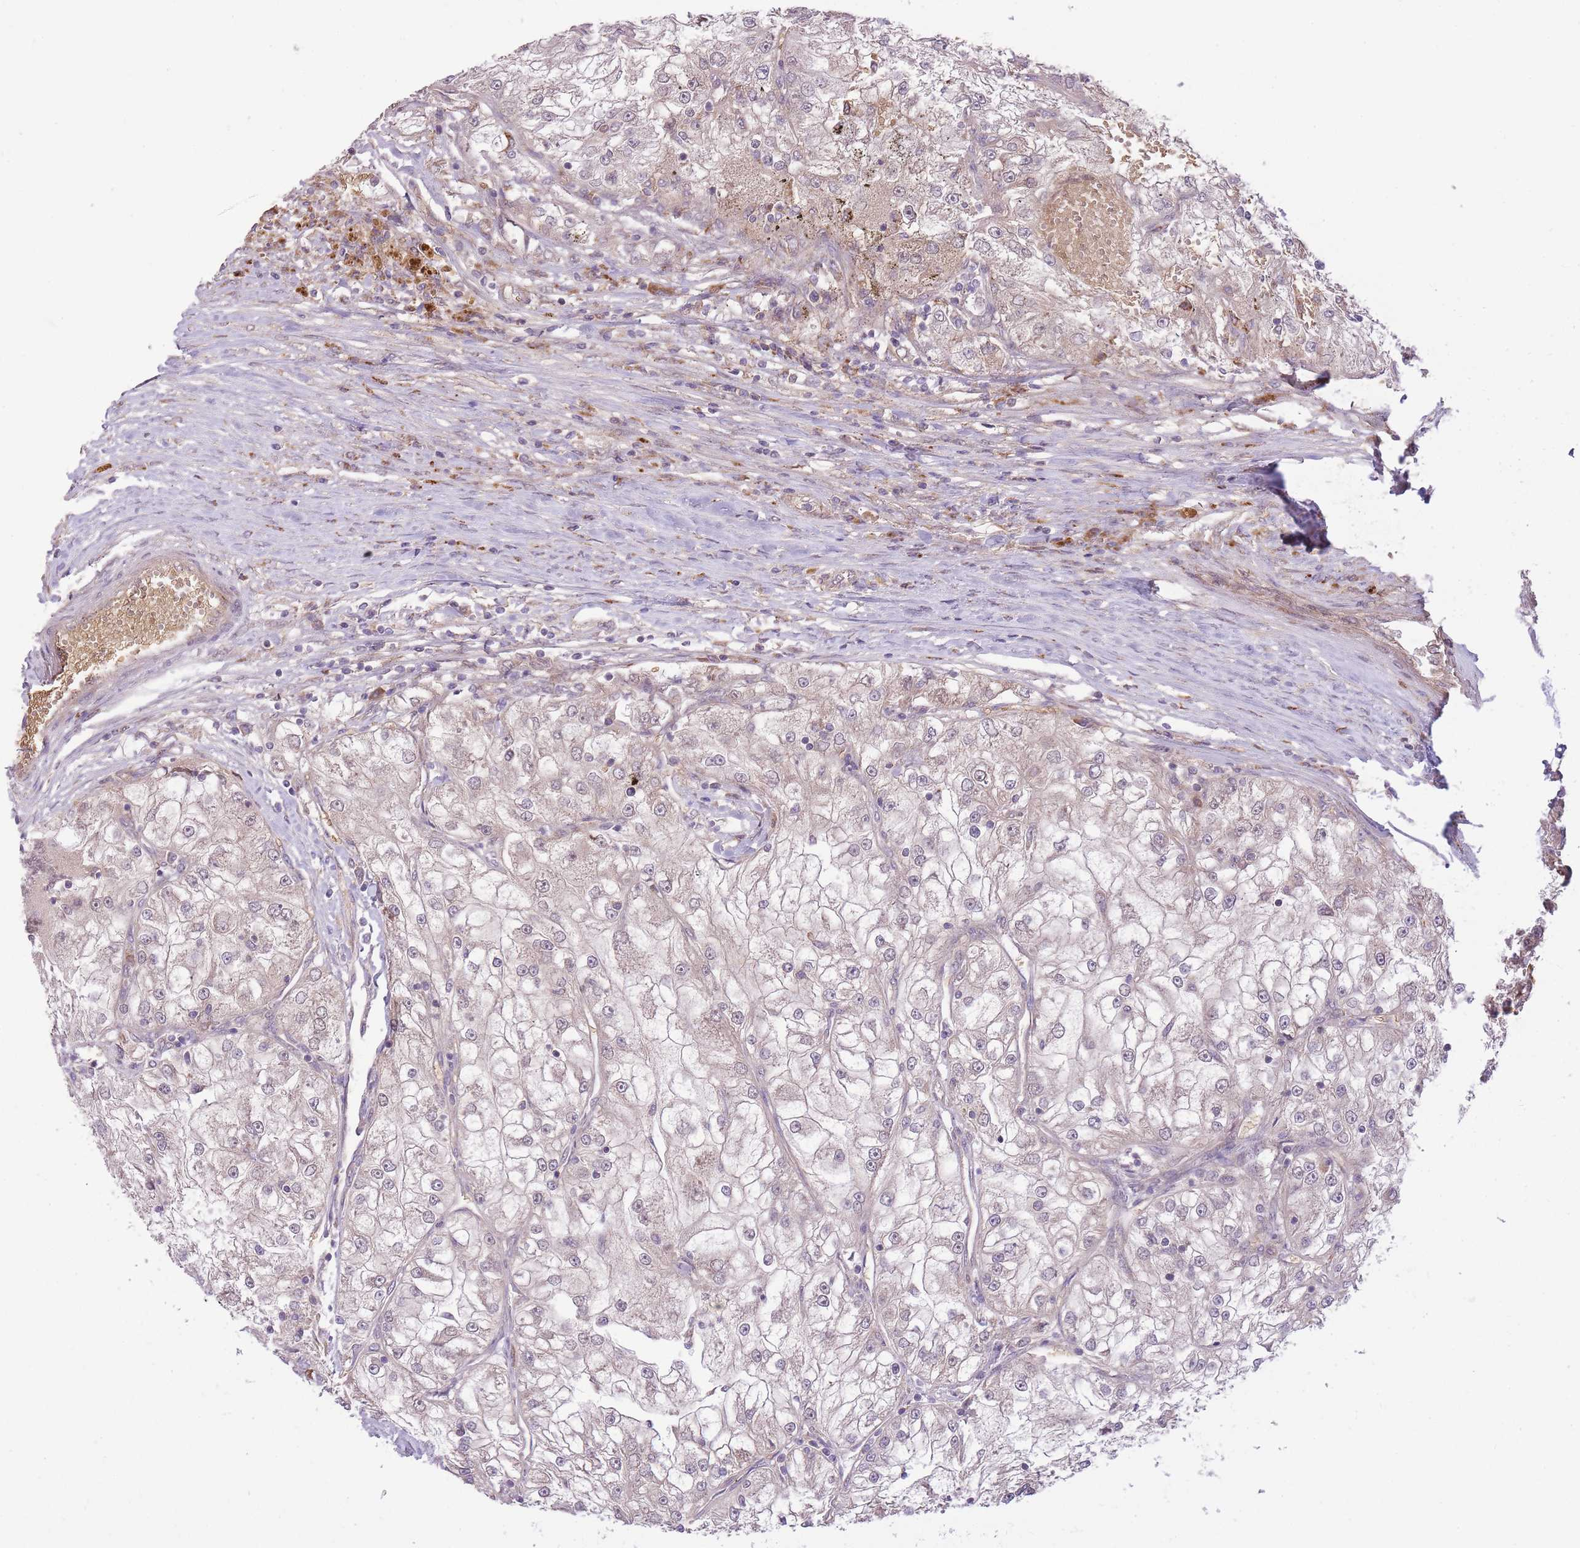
{"staining": {"intensity": "negative", "quantity": "none", "location": "none"}, "tissue": "renal cancer", "cell_type": "Tumor cells", "image_type": "cancer", "snomed": [{"axis": "morphology", "description": "Adenocarcinoma, NOS"}, {"axis": "topography", "description": "Kidney"}], "caption": "The immunohistochemistry (IHC) histopathology image has no significant positivity in tumor cells of renal cancer (adenocarcinoma) tissue.", "gene": "POLR3F", "patient": {"sex": "female", "age": 72}}